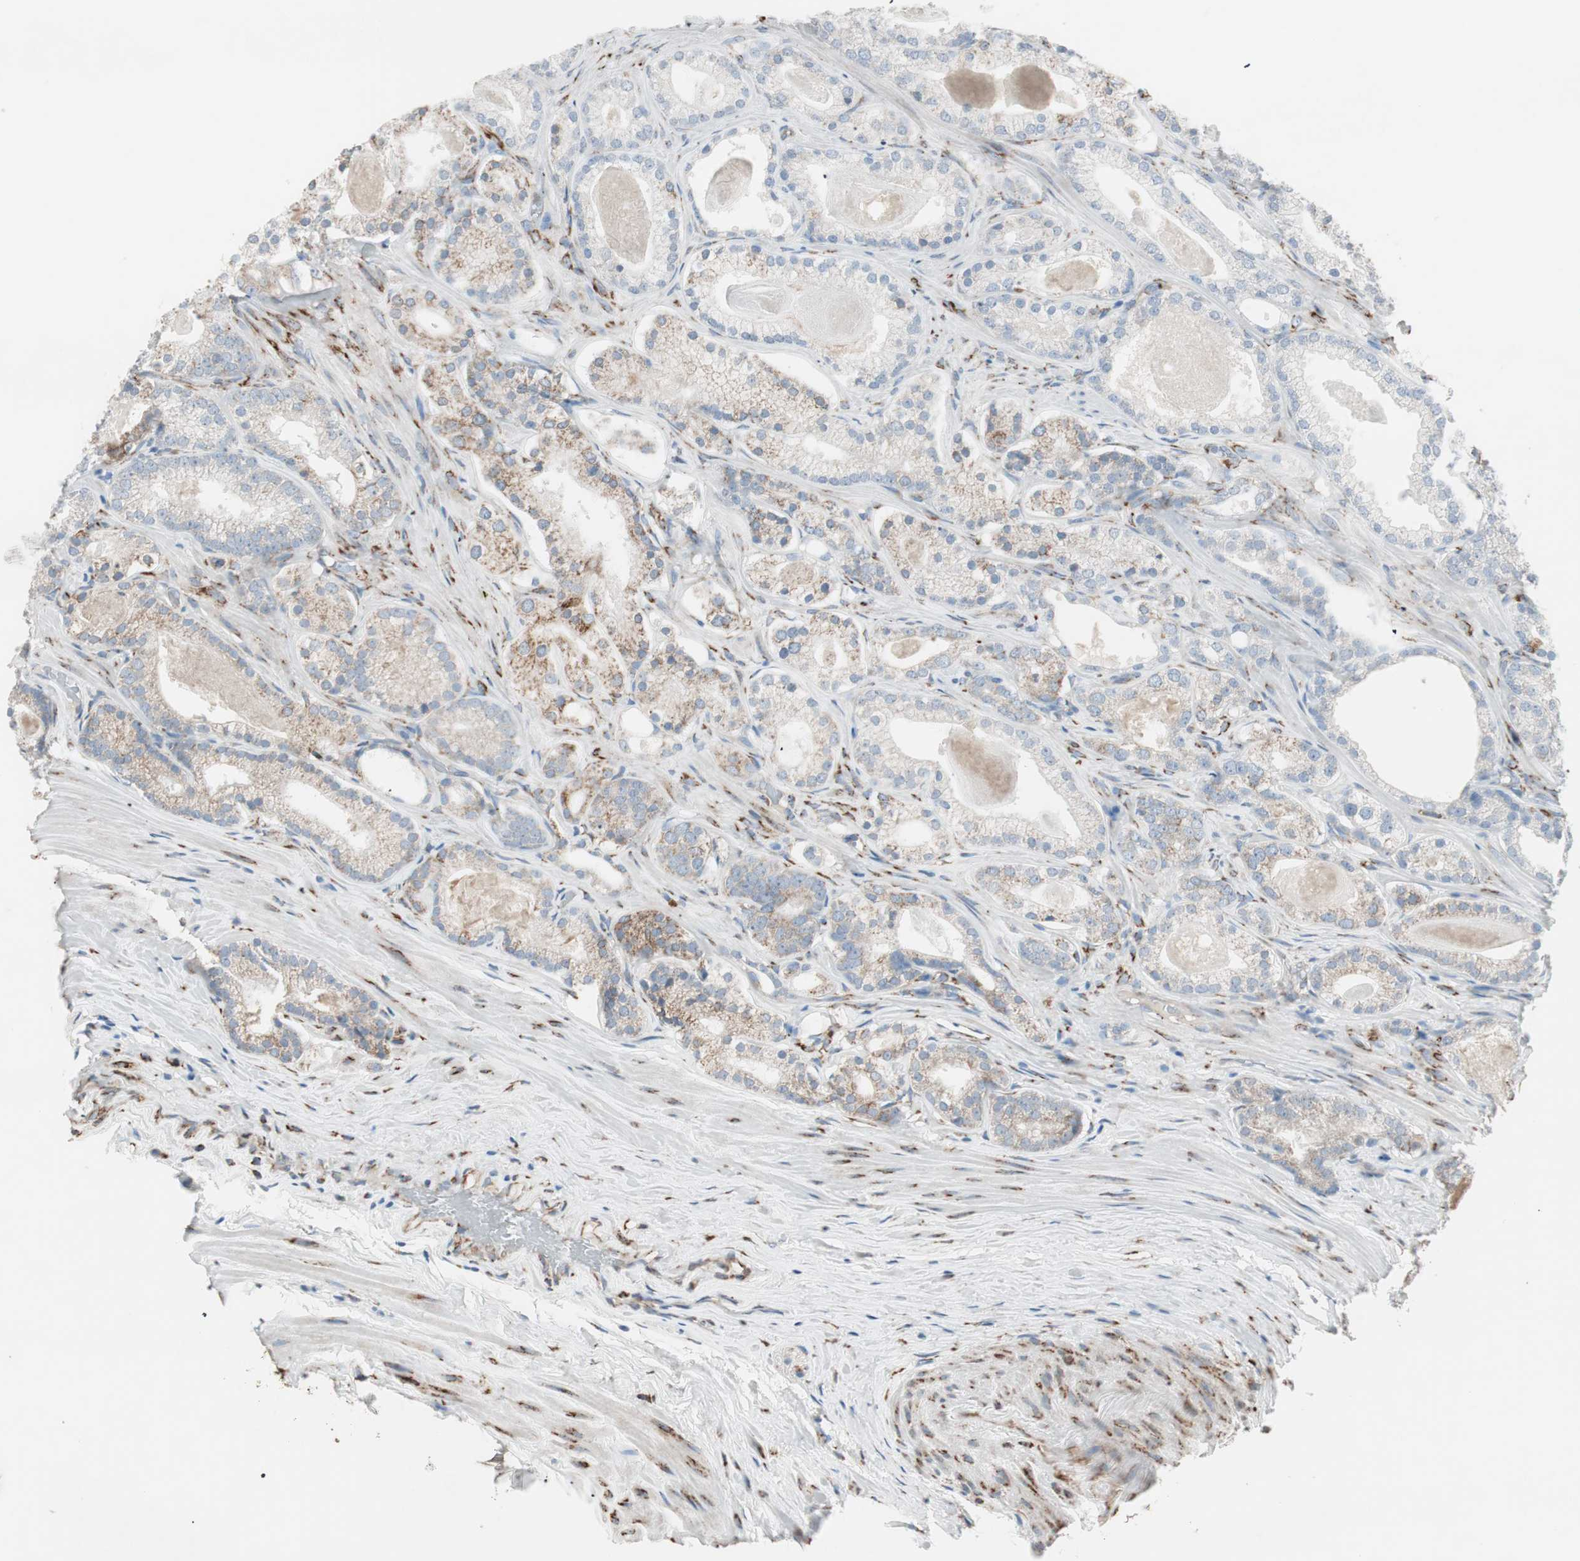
{"staining": {"intensity": "moderate", "quantity": ">75%", "location": "cytoplasmic/membranous"}, "tissue": "prostate cancer", "cell_type": "Tumor cells", "image_type": "cancer", "snomed": [{"axis": "morphology", "description": "Adenocarcinoma, Low grade"}, {"axis": "topography", "description": "Prostate"}], "caption": "Tumor cells reveal medium levels of moderate cytoplasmic/membranous expression in about >75% of cells in human prostate cancer.", "gene": "P4HTM", "patient": {"sex": "male", "age": 59}}